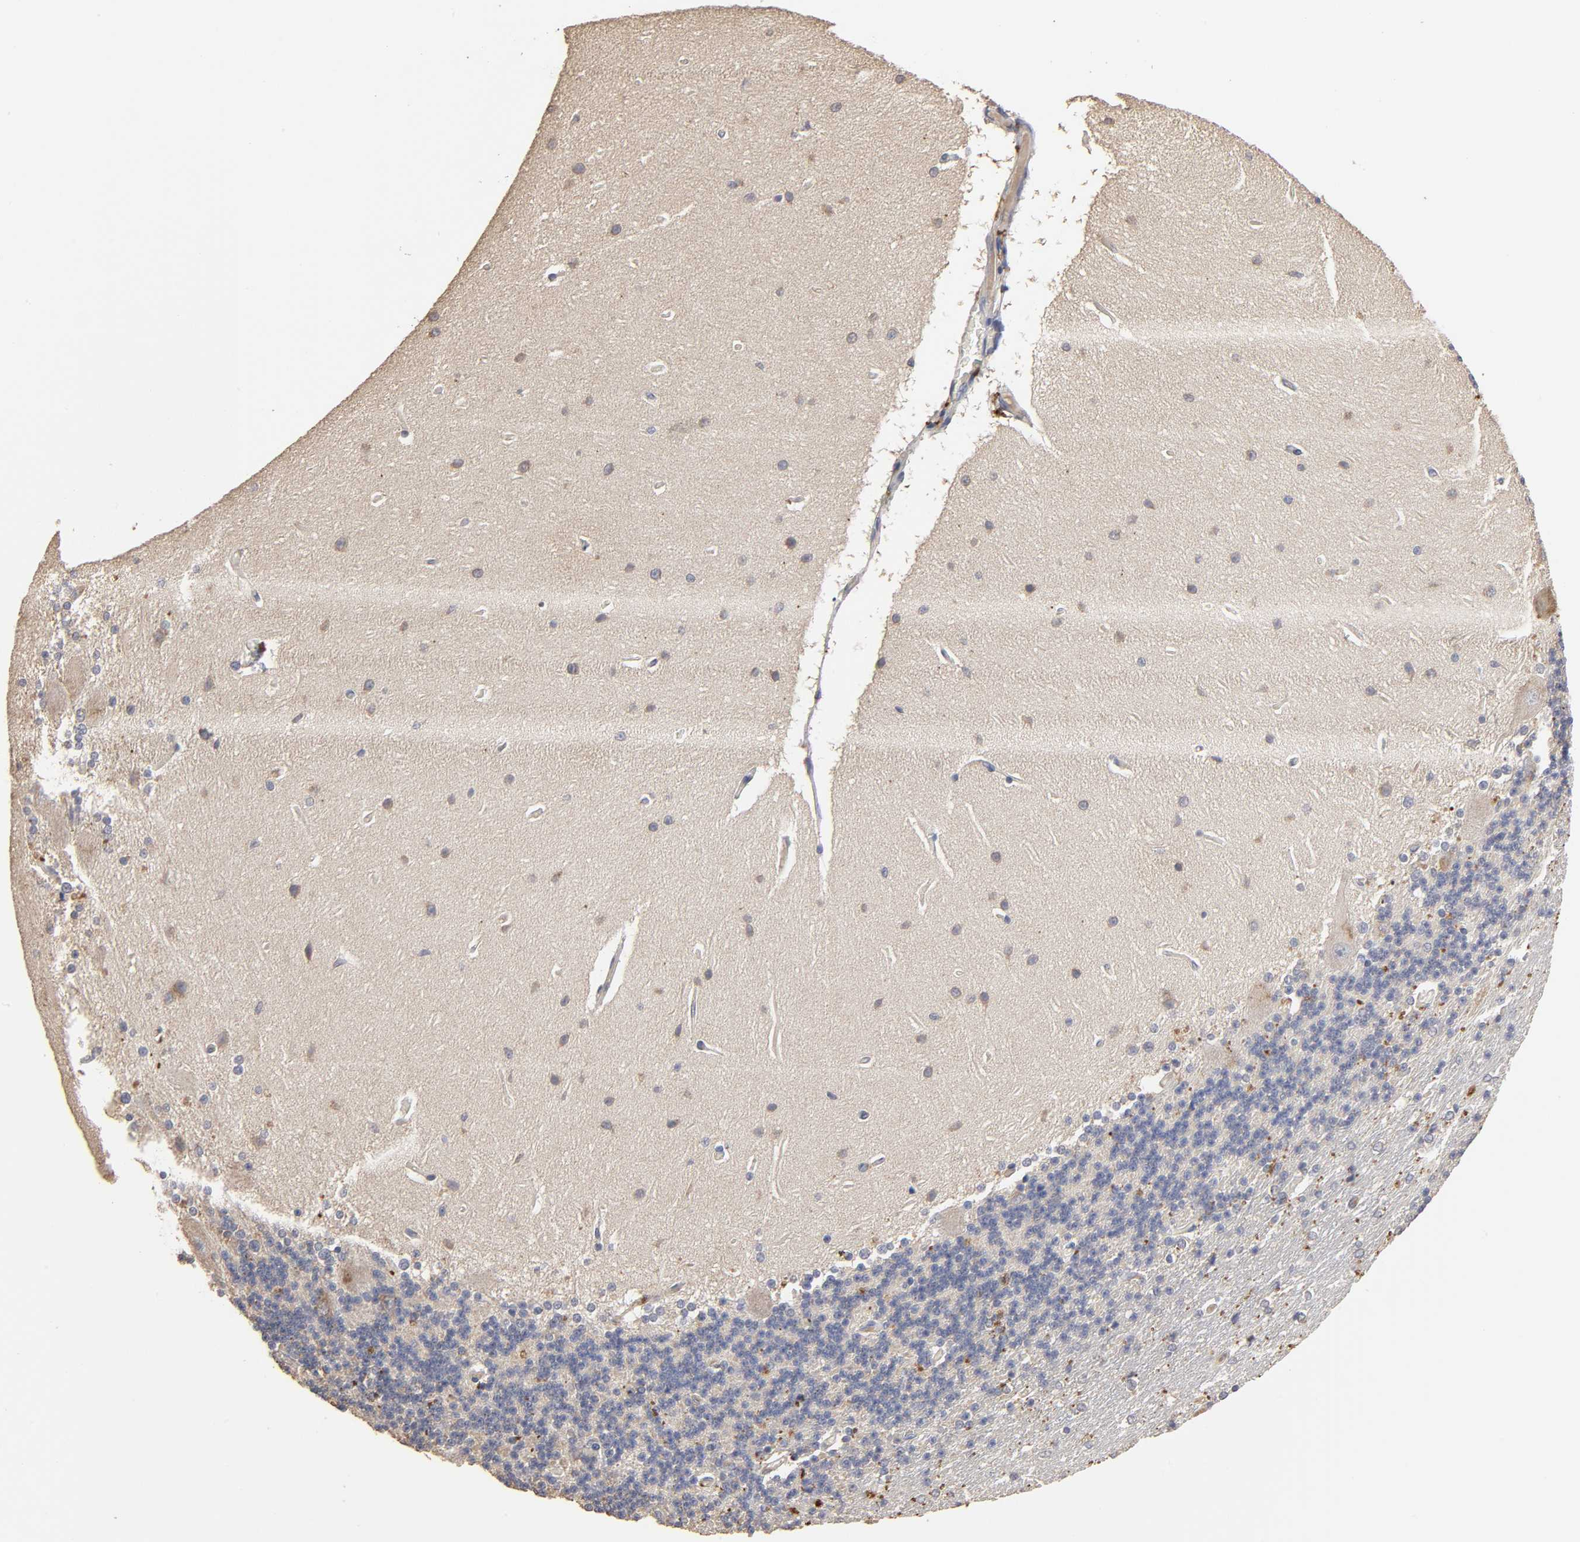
{"staining": {"intensity": "weak", "quantity": ">75%", "location": "cytoplasmic/membranous"}, "tissue": "cerebellum", "cell_type": "Cells in granular layer", "image_type": "normal", "snomed": [{"axis": "morphology", "description": "Normal tissue, NOS"}, {"axis": "topography", "description": "Cerebellum"}], "caption": "This is a histology image of immunohistochemistry (IHC) staining of benign cerebellum, which shows weak positivity in the cytoplasmic/membranous of cells in granular layer.", "gene": "EIF4G2", "patient": {"sex": "female", "age": 54}}